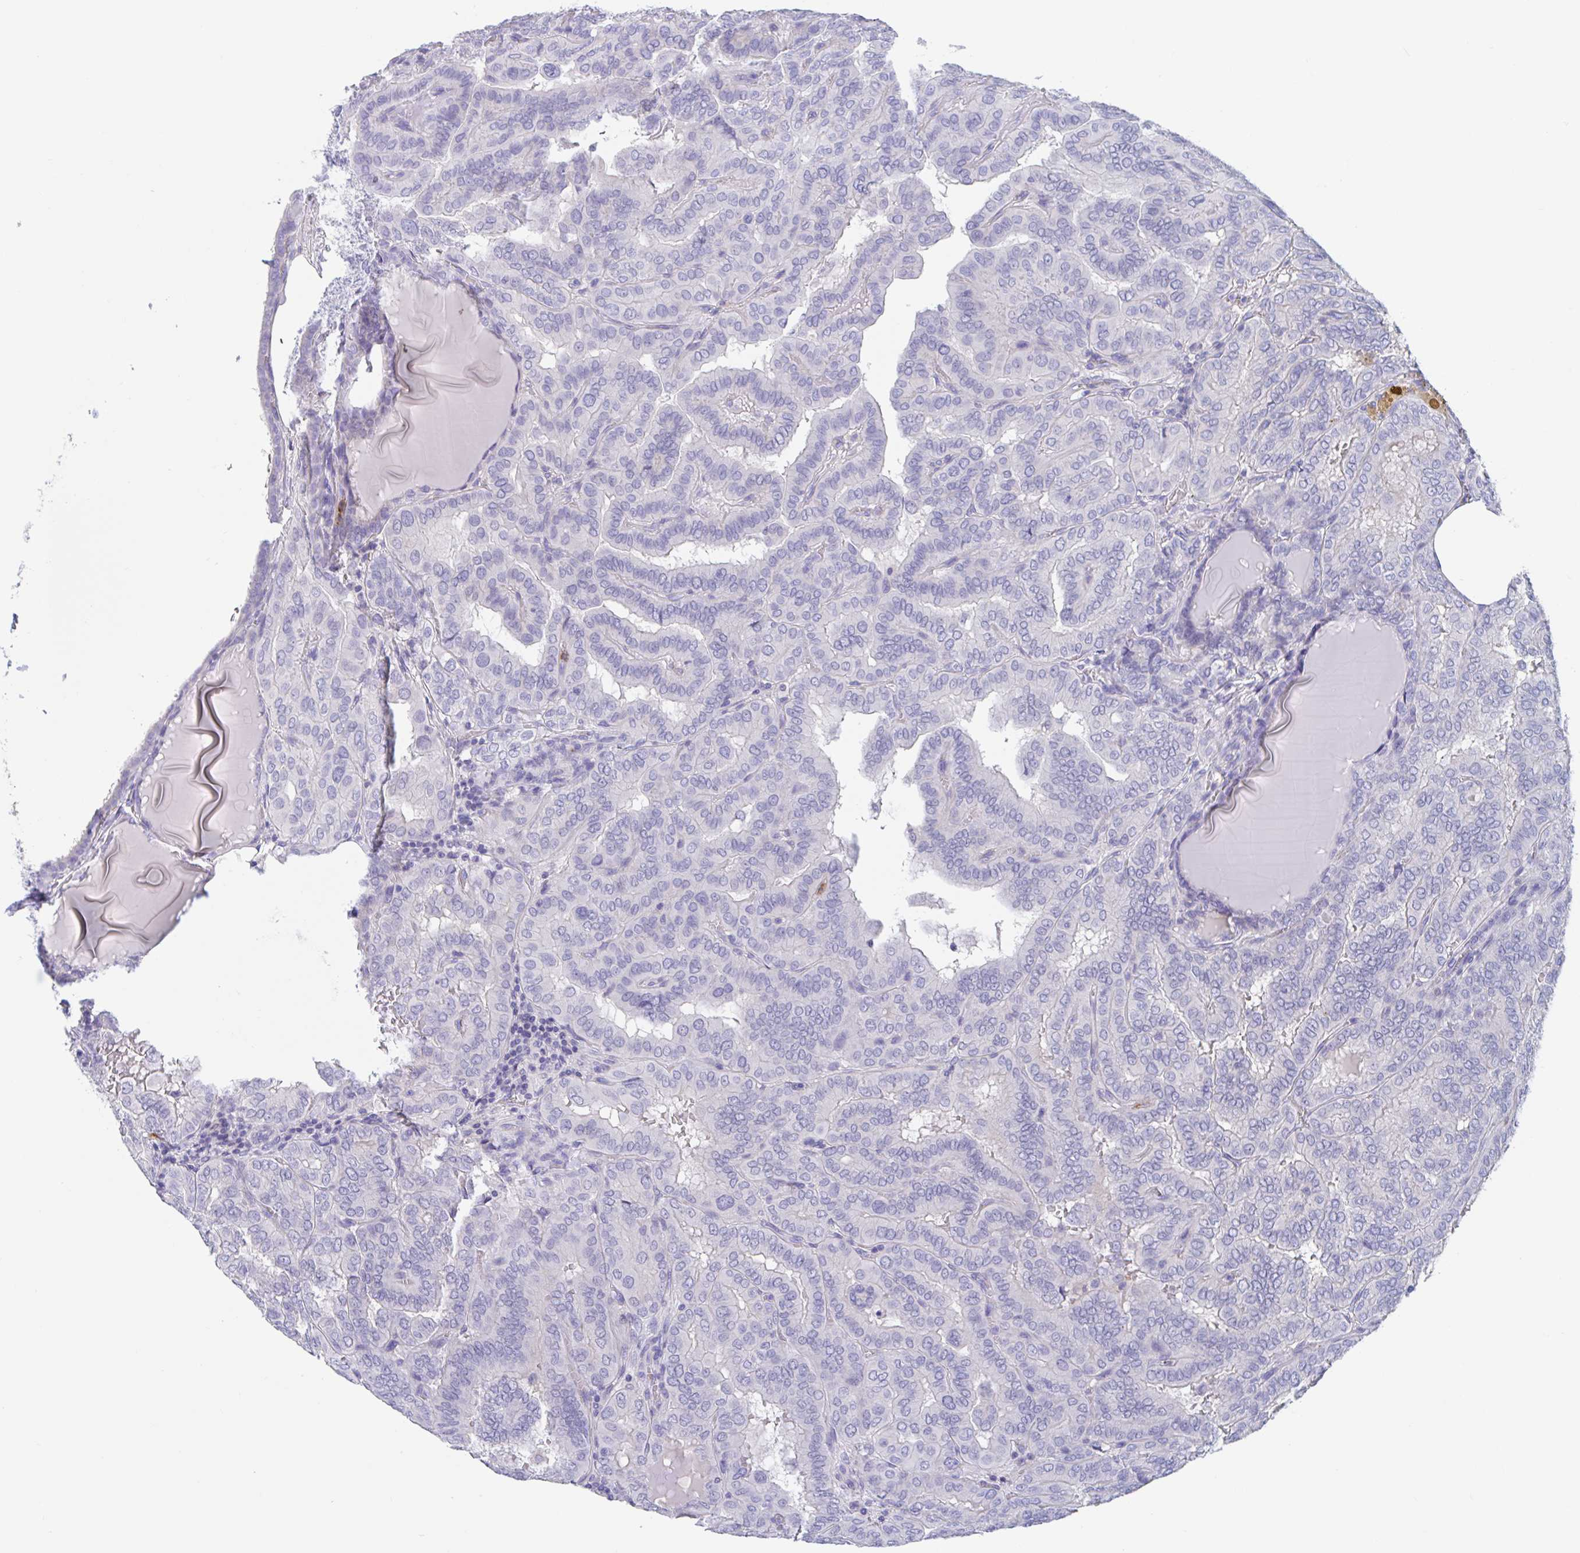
{"staining": {"intensity": "negative", "quantity": "none", "location": "none"}, "tissue": "thyroid cancer", "cell_type": "Tumor cells", "image_type": "cancer", "snomed": [{"axis": "morphology", "description": "Papillary adenocarcinoma, NOS"}, {"axis": "topography", "description": "Thyroid gland"}], "caption": "There is no significant expression in tumor cells of papillary adenocarcinoma (thyroid).", "gene": "ZNHIT2", "patient": {"sex": "female", "age": 46}}